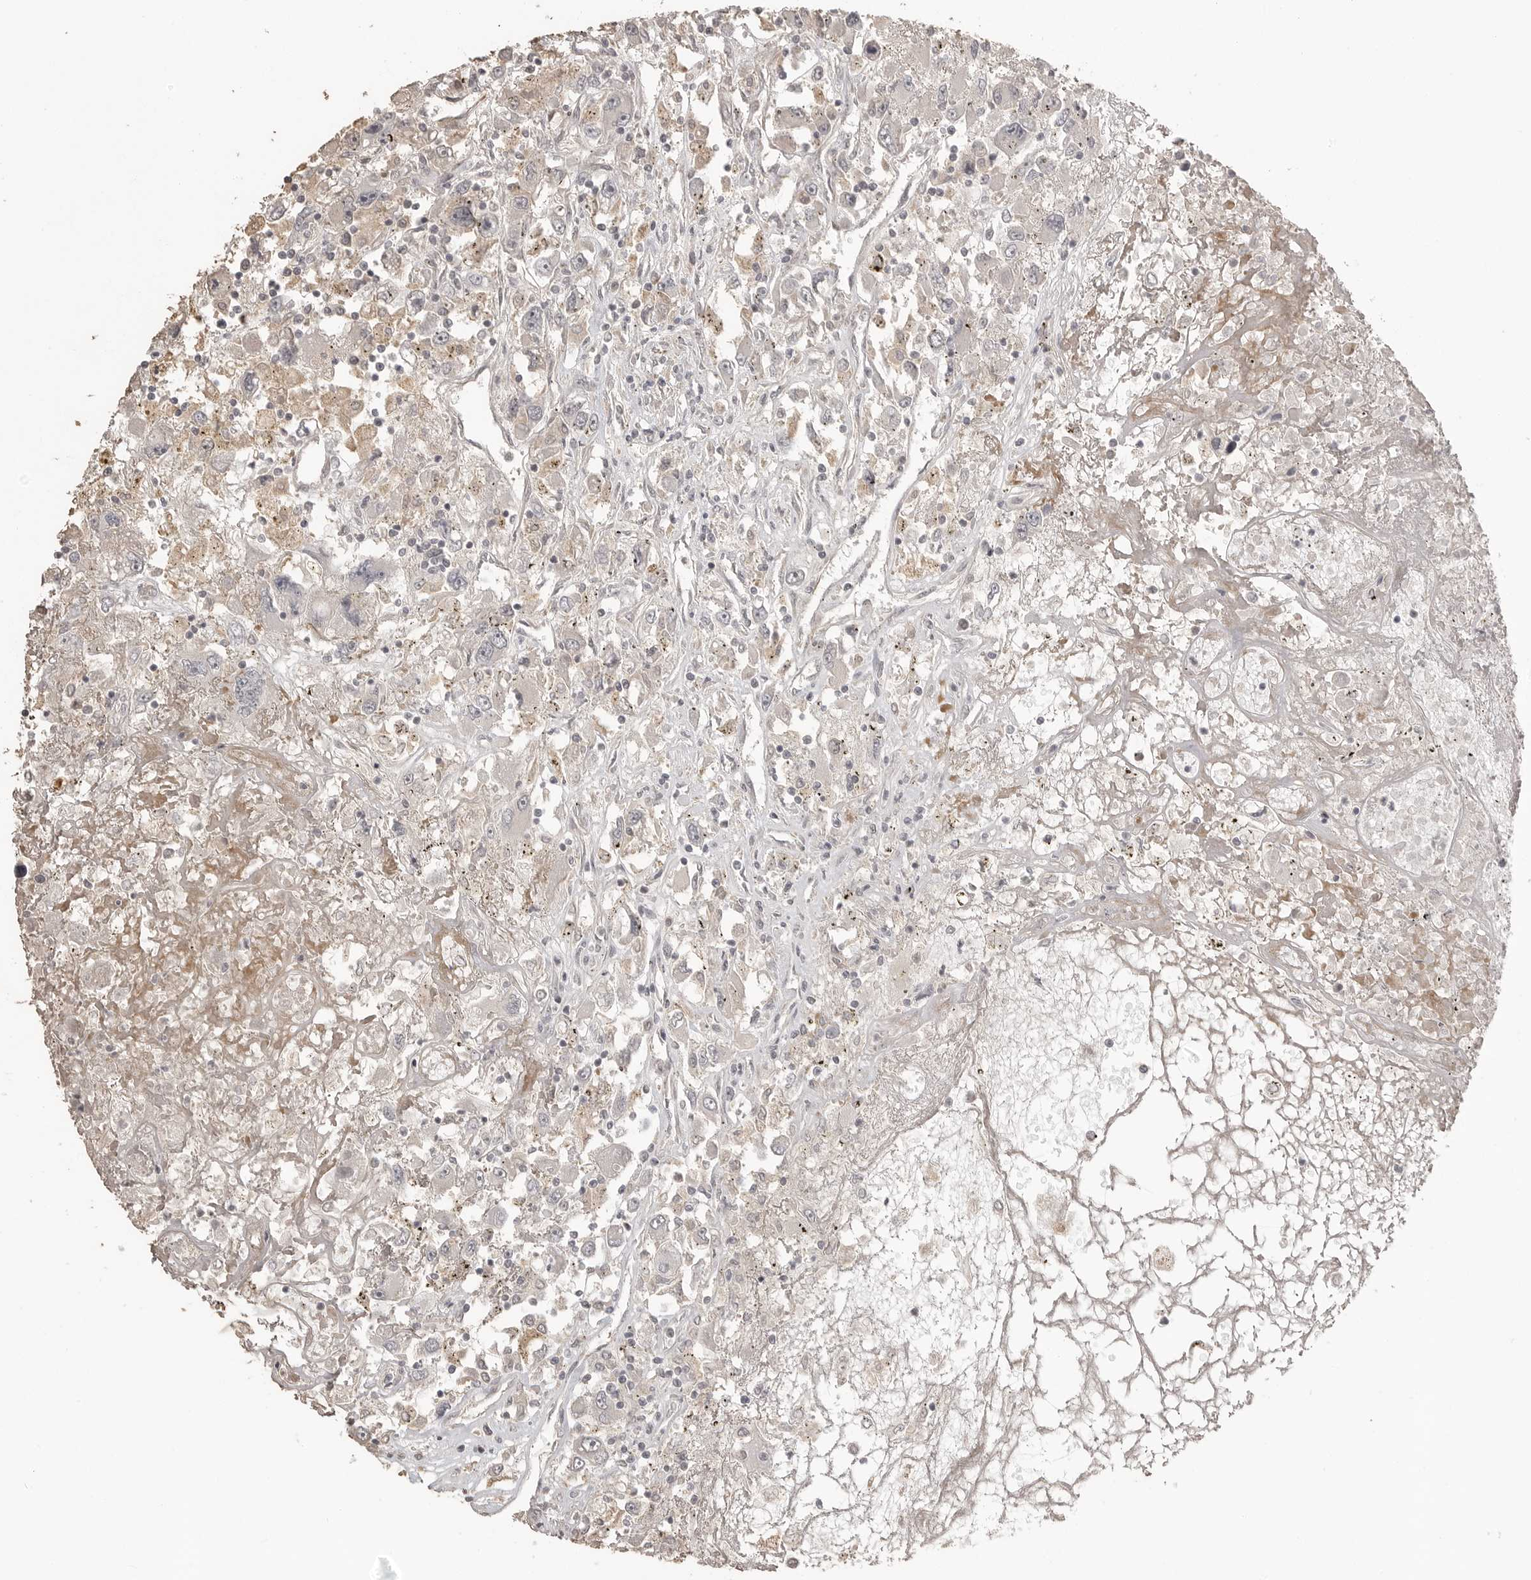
{"staining": {"intensity": "negative", "quantity": "none", "location": "none"}, "tissue": "renal cancer", "cell_type": "Tumor cells", "image_type": "cancer", "snomed": [{"axis": "morphology", "description": "Adenocarcinoma, NOS"}, {"axis": "topography", "description": "Kidney"}], "caption": "Immunohistochemistry (IHC) micrograph of neoplastic tissue: human renal adenocarcinoma stained with DAB exhibits no significant protein expression in tumor cells.", "gene": "SMG8", "patient": {"sex": "female", "age": 52}}